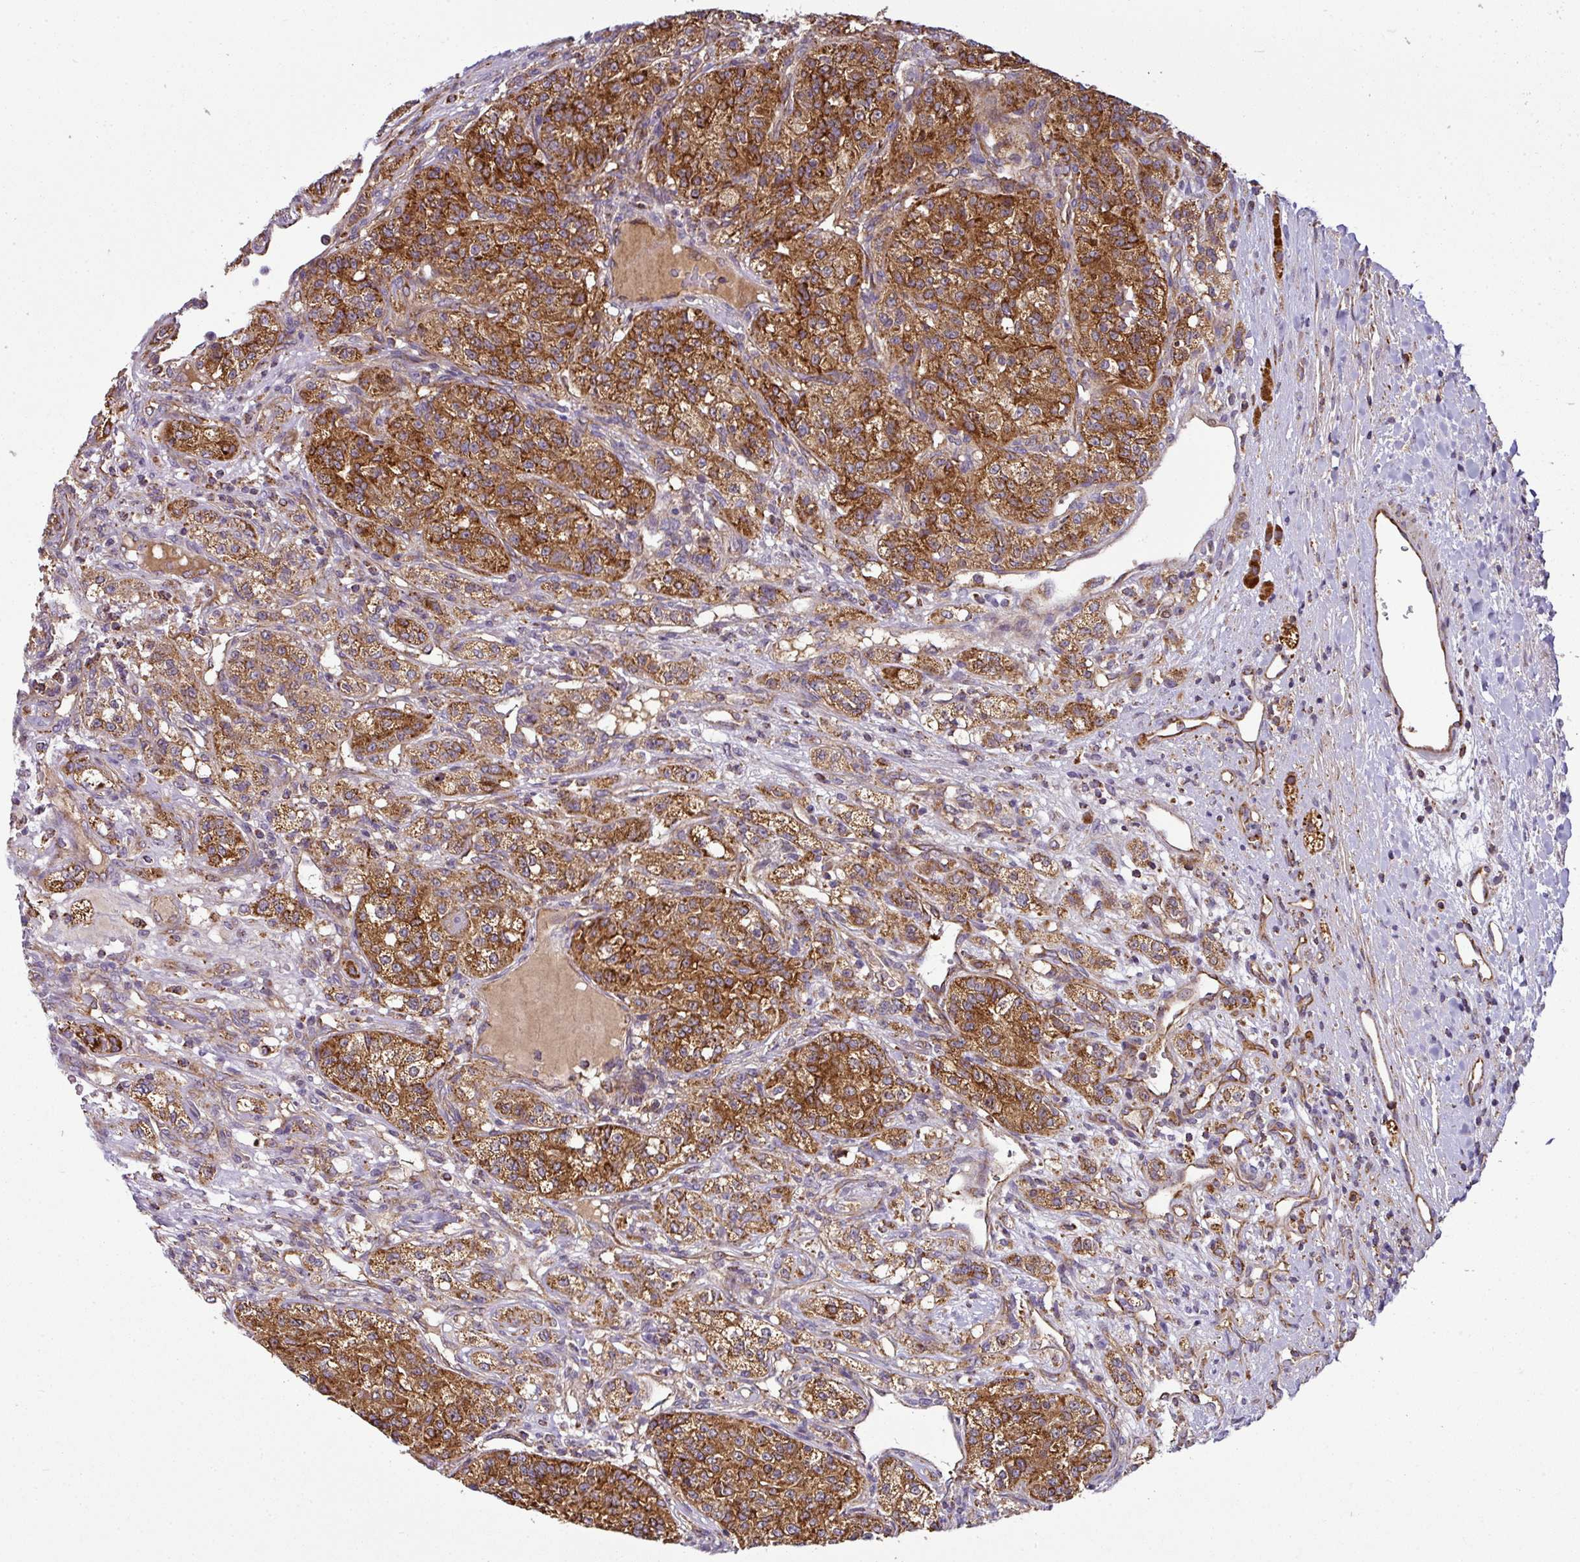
{"staining": {"intensity": "strong", "quantity": ">75%", "location": "cytoplasmic/membranous"}, "tissue": "renal cancer", "cell_type": "Tumor cells", "image_type": "cancer", "snomed": [{"axis": "morphology", "description": "Adenocarcinoma, NOS"}, {"axis": "topography", "description": "Kidney"}], "caption": "A brown stain highlights strong cytoplasmic/membranous positivity of a protein in renal cancer tumor cells.", "gene": "PRELID3B", "patient": {"sex": "female", "age": 63}}